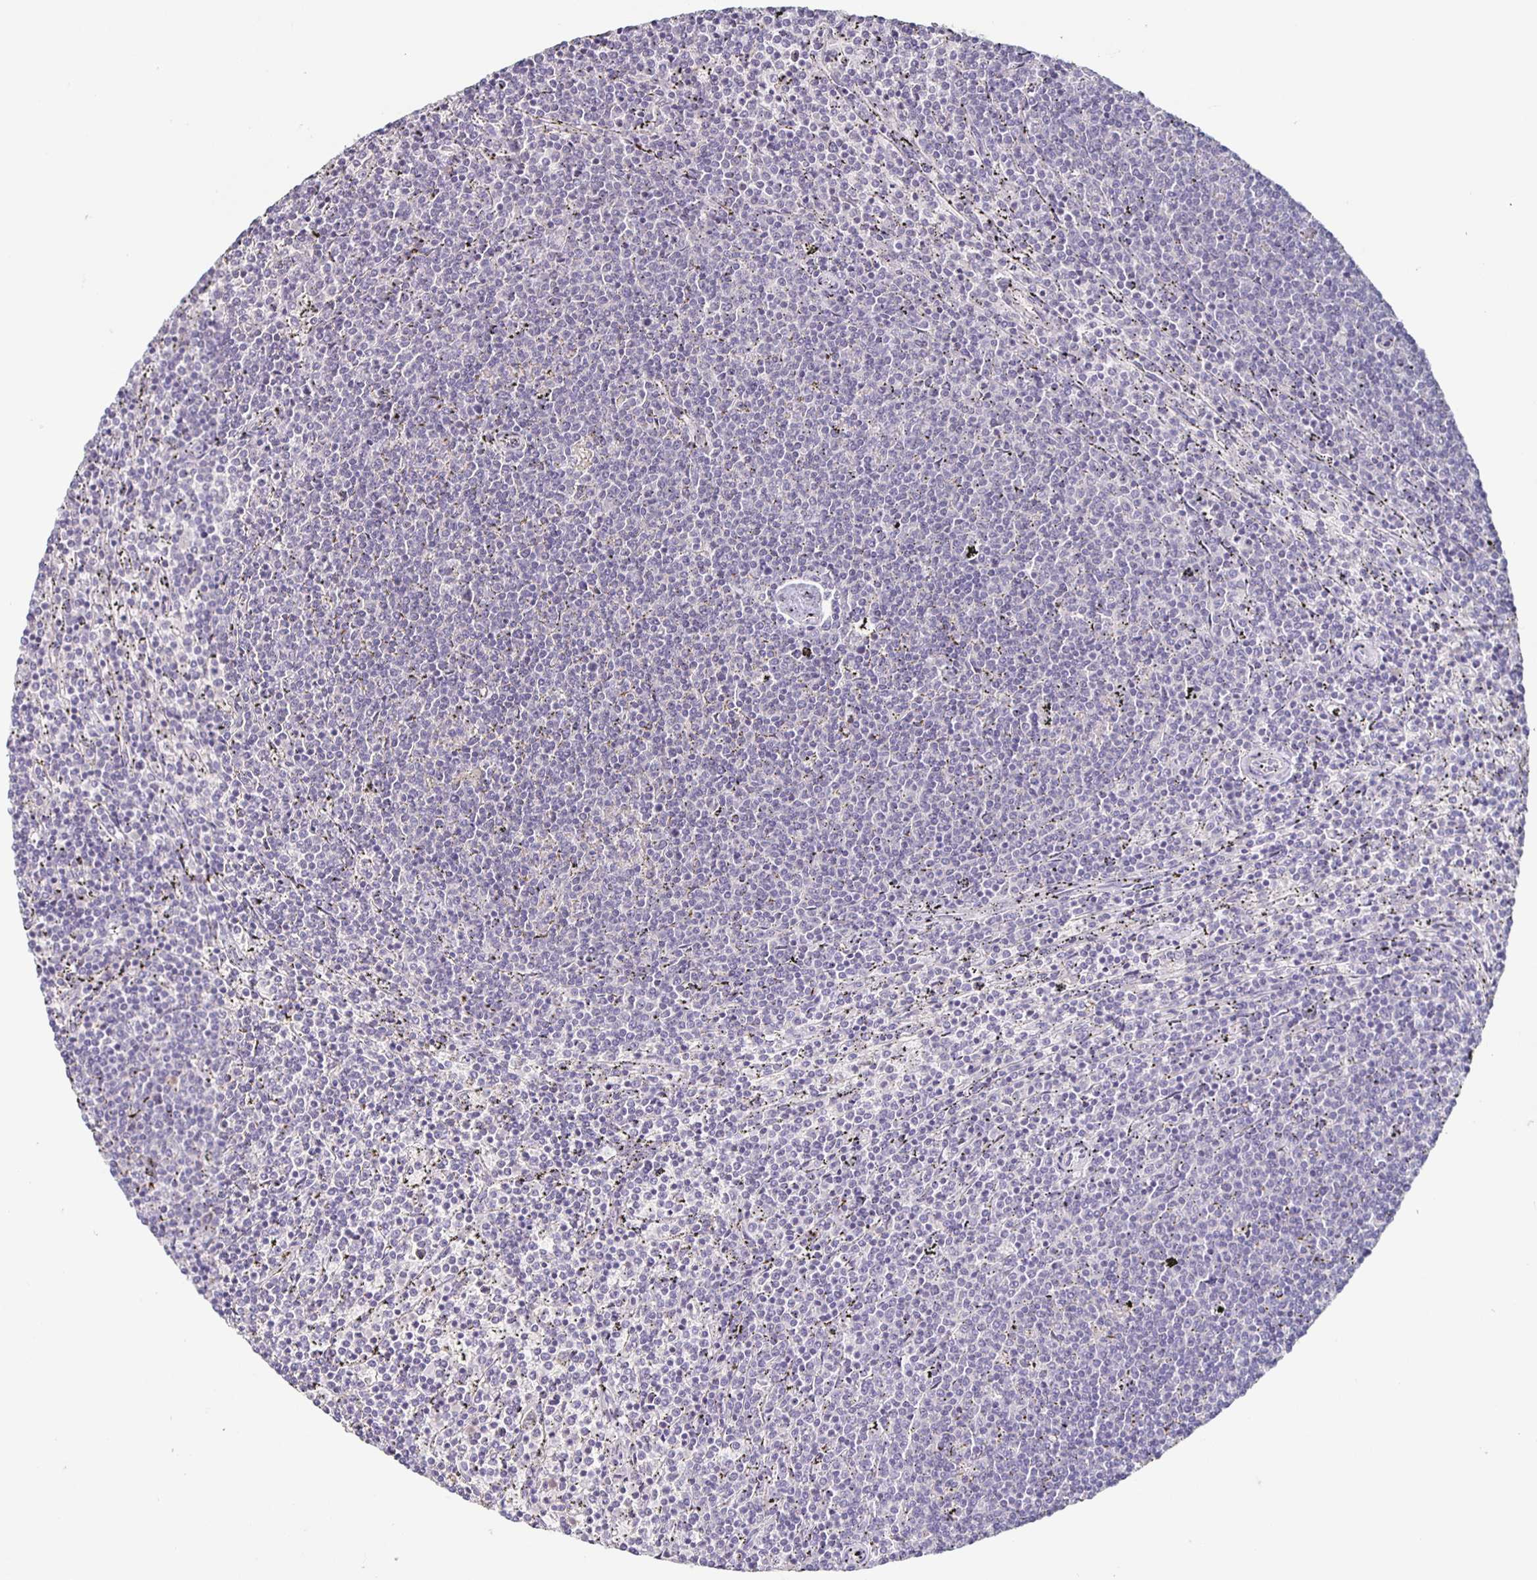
{"staining": {"intensity": "negative", "quantity": "none", "location": "none"}, "tissue": "lymphoma", "cell_type": "Tumor cells", "image_type": "cancer", "snomed": [{"axis": "morphology", "description": "Malignant lymphoma, non-Hodgkin's type, Low grade"}, {"axis": "topography", "description": "Spleen"}], "caption": "An image of lymphoma stained for a protein reveals no brown staining in tumor cells. Brightfield microscopy of immunohistochemistry (IHC) stained with DAB (brown) and hematoxylin (blue), captured at high magnification.", "gene": "INSL5", "patient": {"sex": "female", "age": 50}}